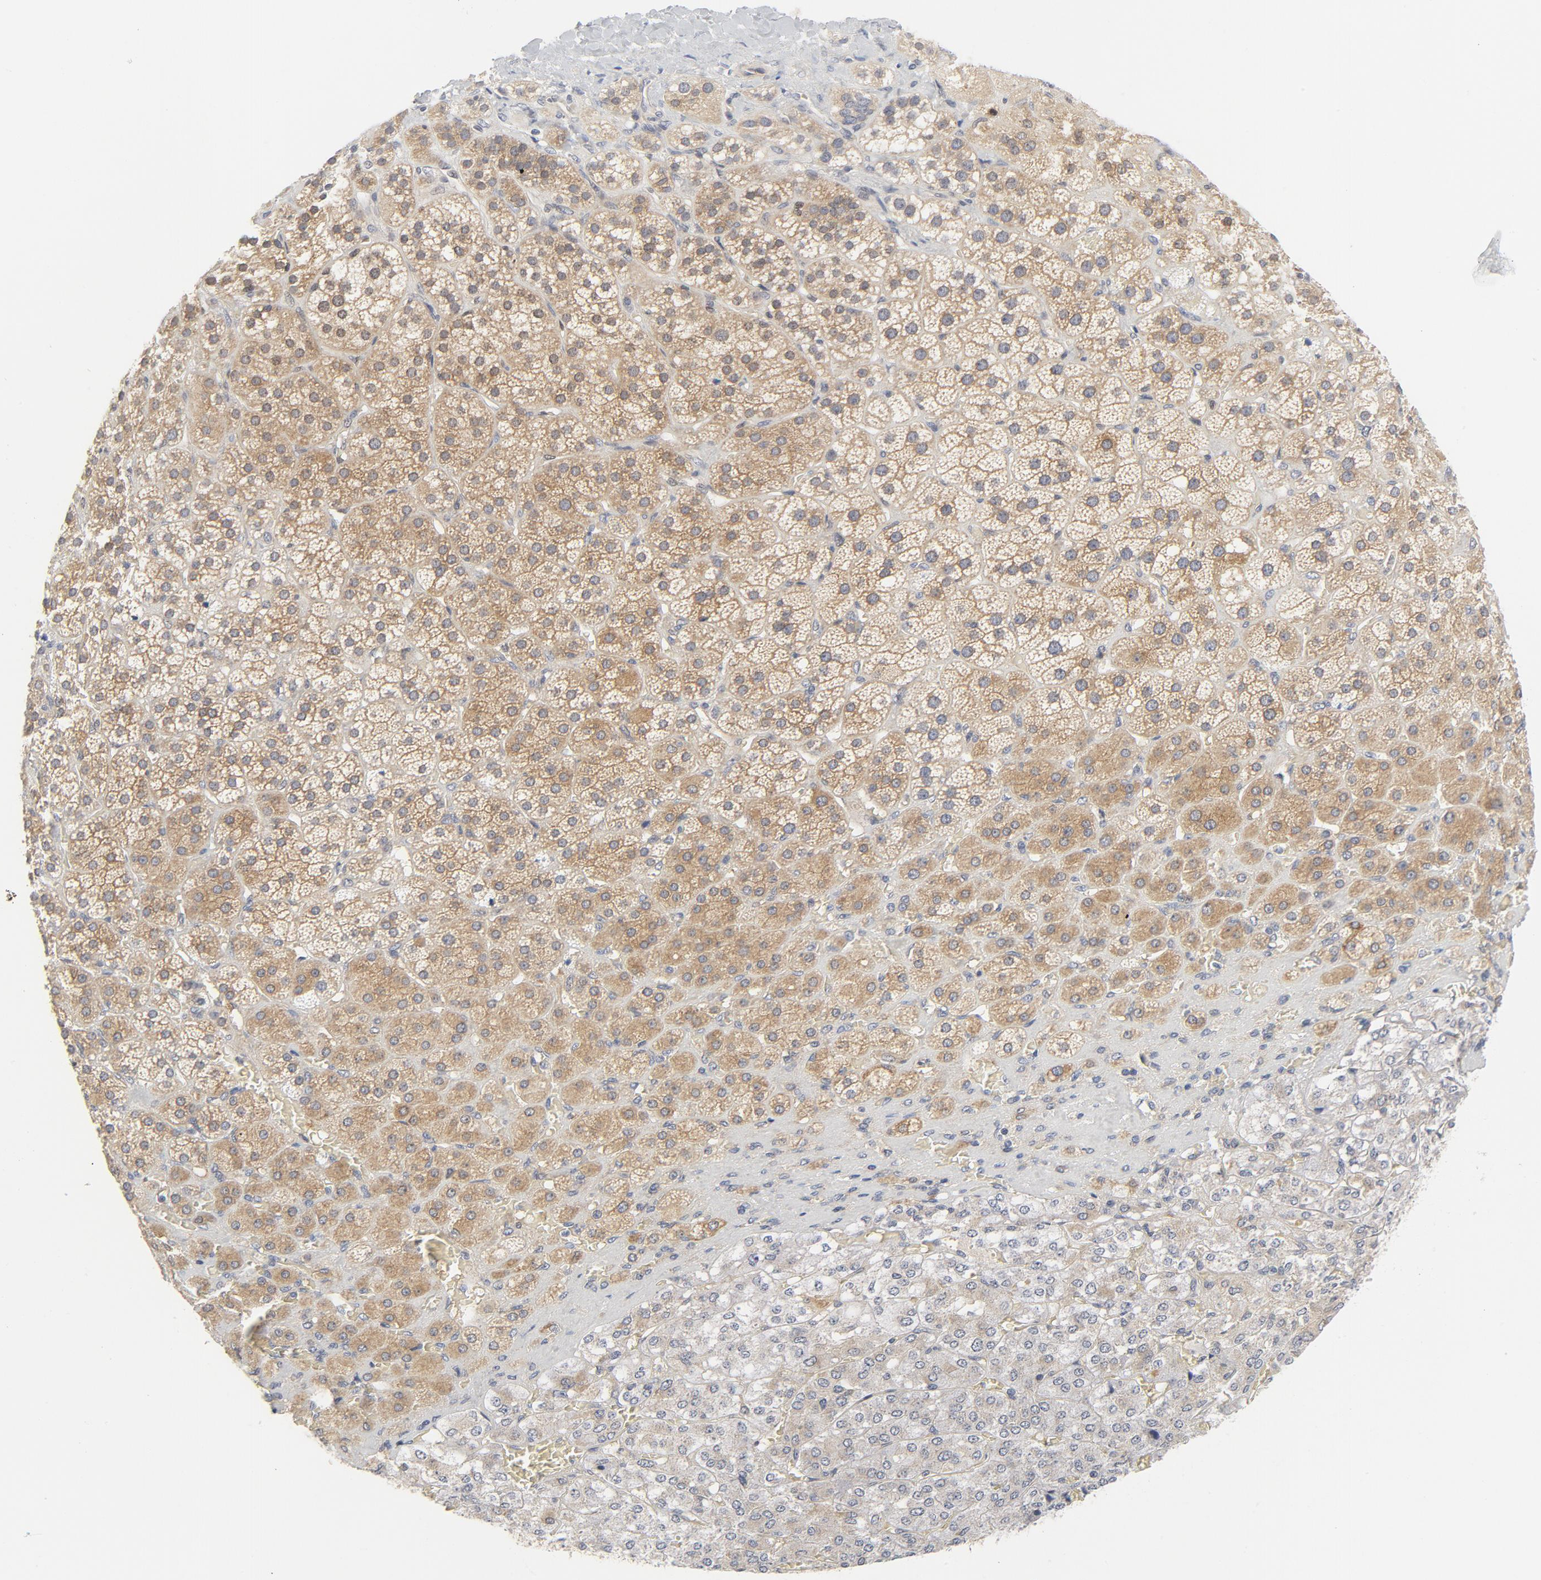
{"staining": {"intensity": "moderate", "quantity": ">75%", "location": "cytoplasmic/membranous"}, "tissue": "adrenal gland", "cell_type": "Glandular cells", "image_type": "normal", "snomed": [{"axis": "morphology", "description": "Normal tissue, NOS"}, {"axis": "topography", "description": "Adrenal gland"}], "caption": "Protein positivity by IHC reveals moderate cytoplasmic/membranous expression in approximately >75% of glandular cells in normal adrenal gland. The protein is stained brown, and the nuclei are stained in blue (DAB IHC with brightfield microscopy, high magnification).", "gene": "BAD", "patient": {"sex": "female", "age": 71}}